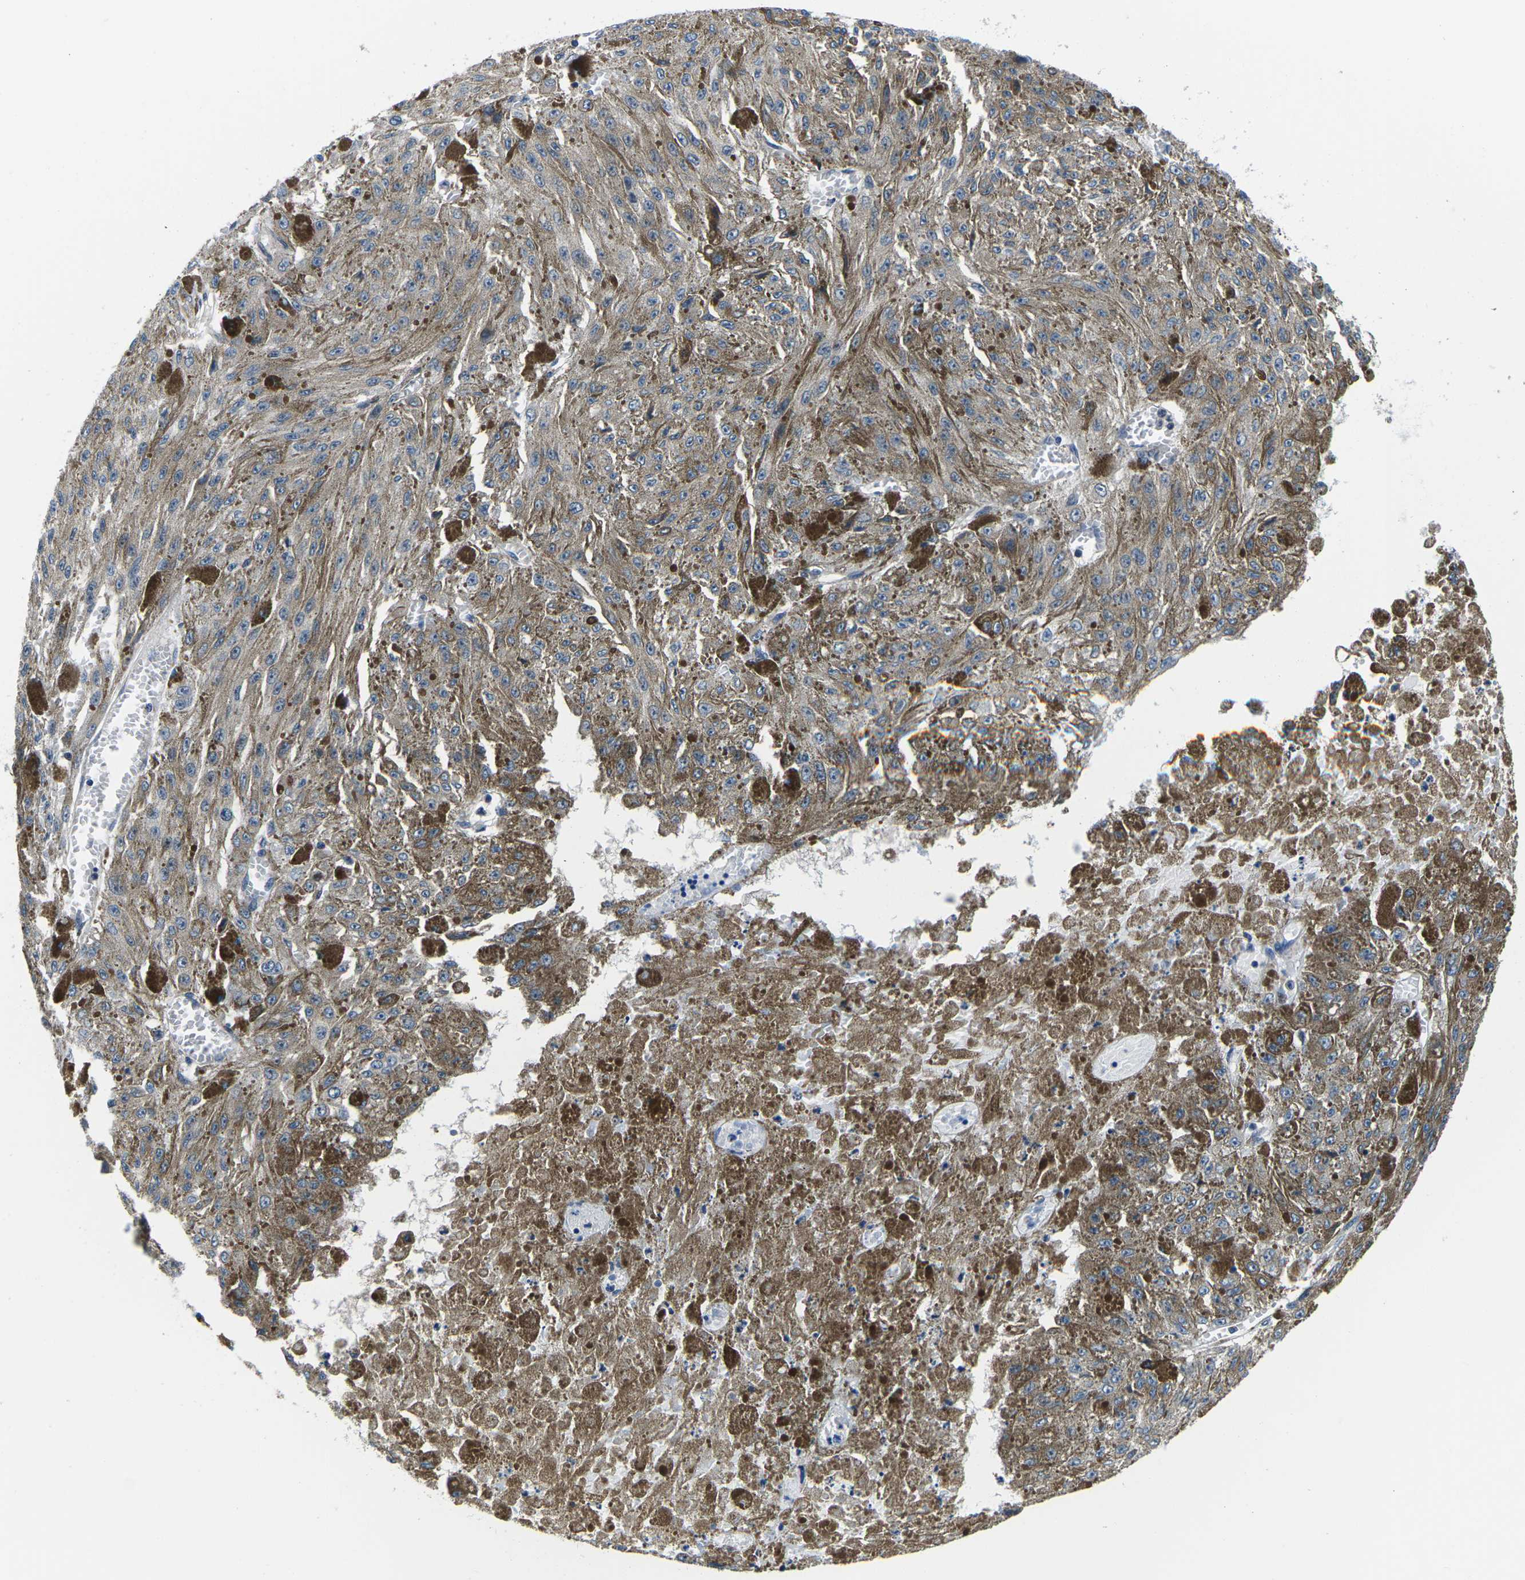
{"staining": {"intensity": "moderate", "quantity": ">75%", "location": "cytoplasmic/membranous"}, "tissue": "melanoma", "cell_type": "Tumor cells", "image_type": "cancer", "snomed": [{"axis": "morphology", "description": "Malignant melanoma, NOS"}, {"axis": "topography", "description": "Other"}], "caption": "Immunohistochemistry (IHC) histopathology image of melanoma stained for a protein (brown), which exhibits medium levels of moderate cytoplasmic/membranous staining in about >75% of tumor cells.", "gene": "GSK3B", "patient": {"sex": "male", "age": 79}}